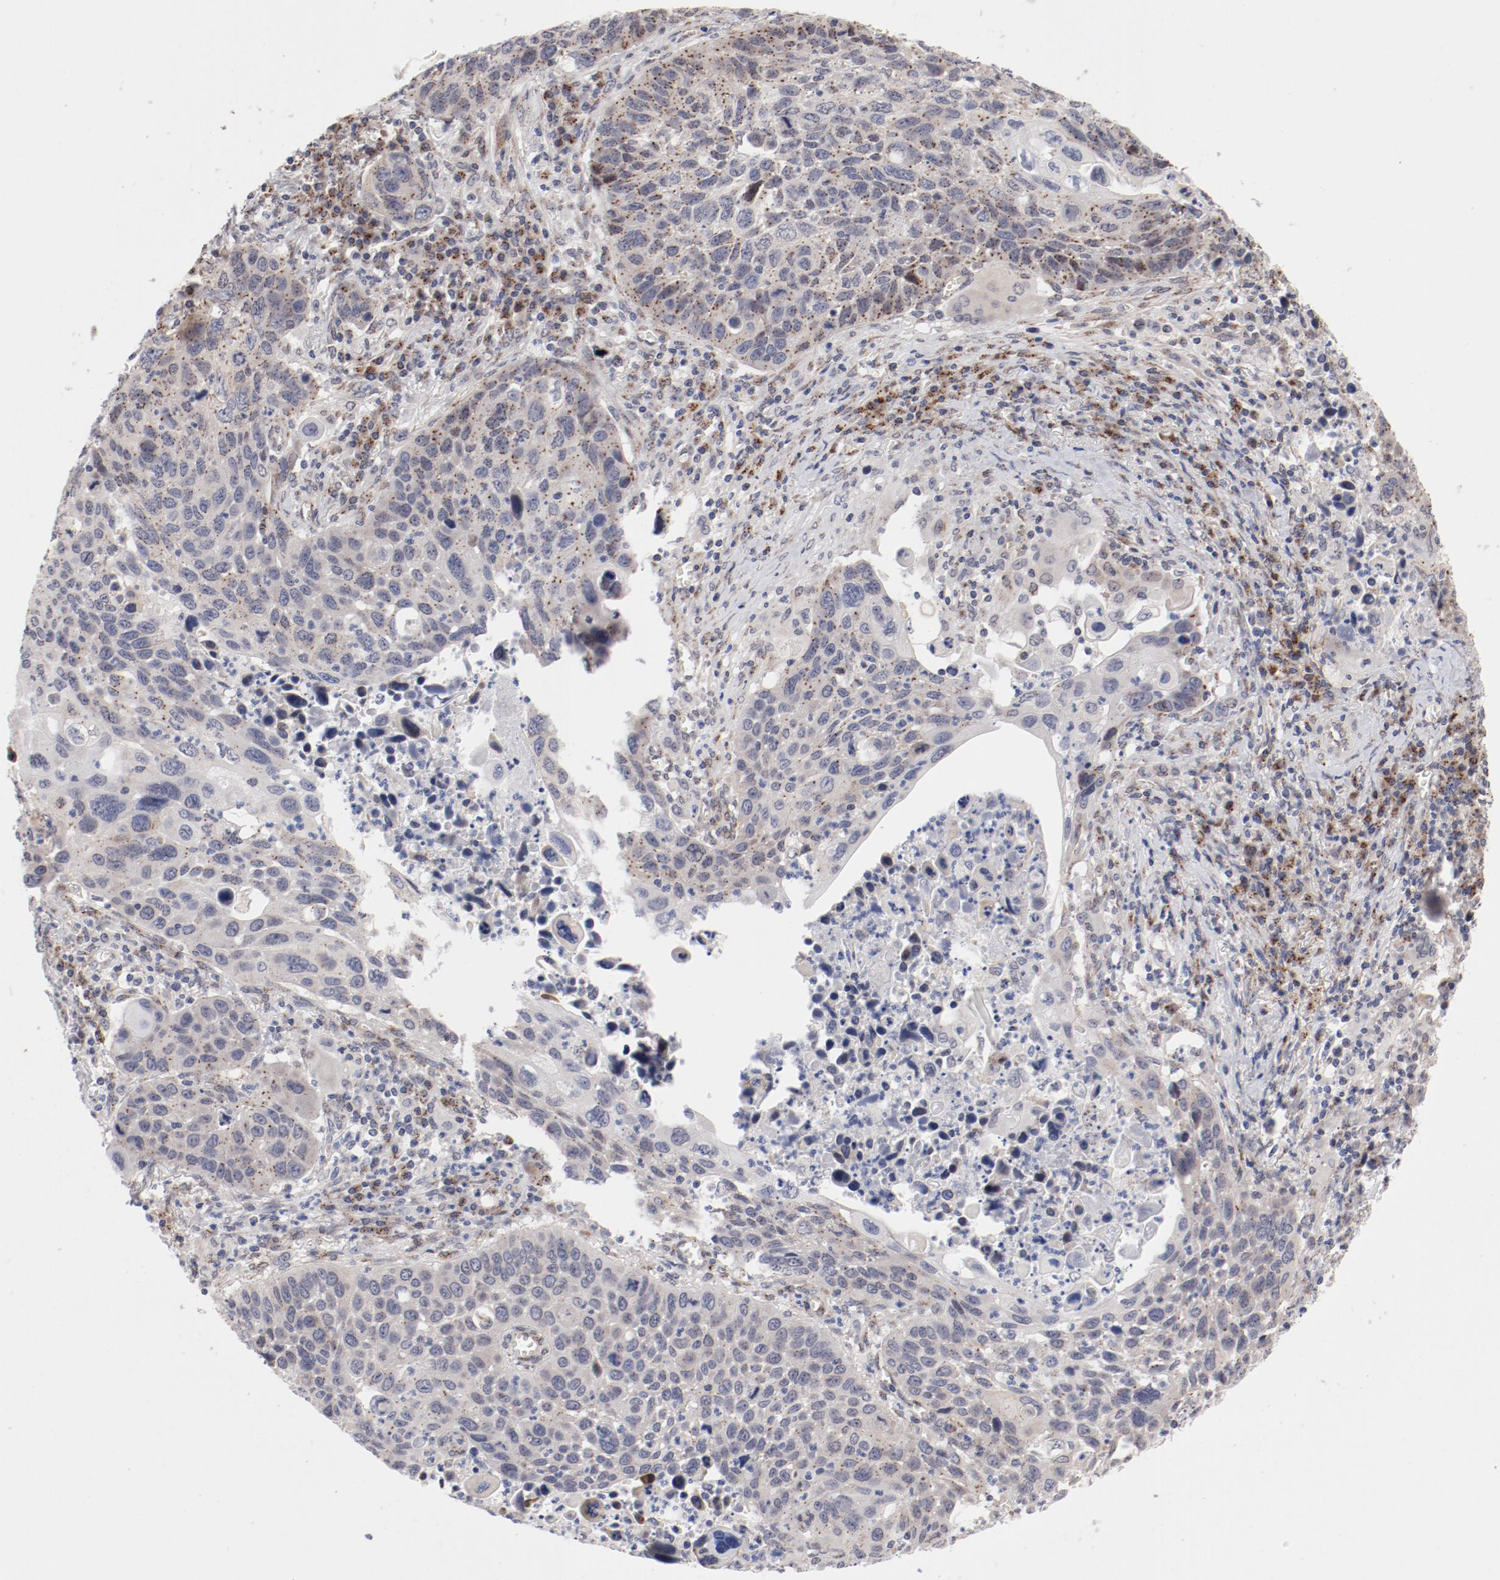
{"staining": {"intensity": "weak", "quantity": "25%-75%", "location": "cytoplasmic/membranous"}, "tissue": "lung cancer", "cell_type": "Tumor cells", "image_type": "cancer", "snomed": [{"axis": "morphology", "description": "Squamous cell carcinoma, NOS"}, {"axis": "topography", "description": "Lung"}], "caption": "A brown stain shows weak cytoplasmic/membranous staining of a protein in lung cancer tumor cells.", "gene": "RPL12", "patient": {"sex": "male", "age": 68}}